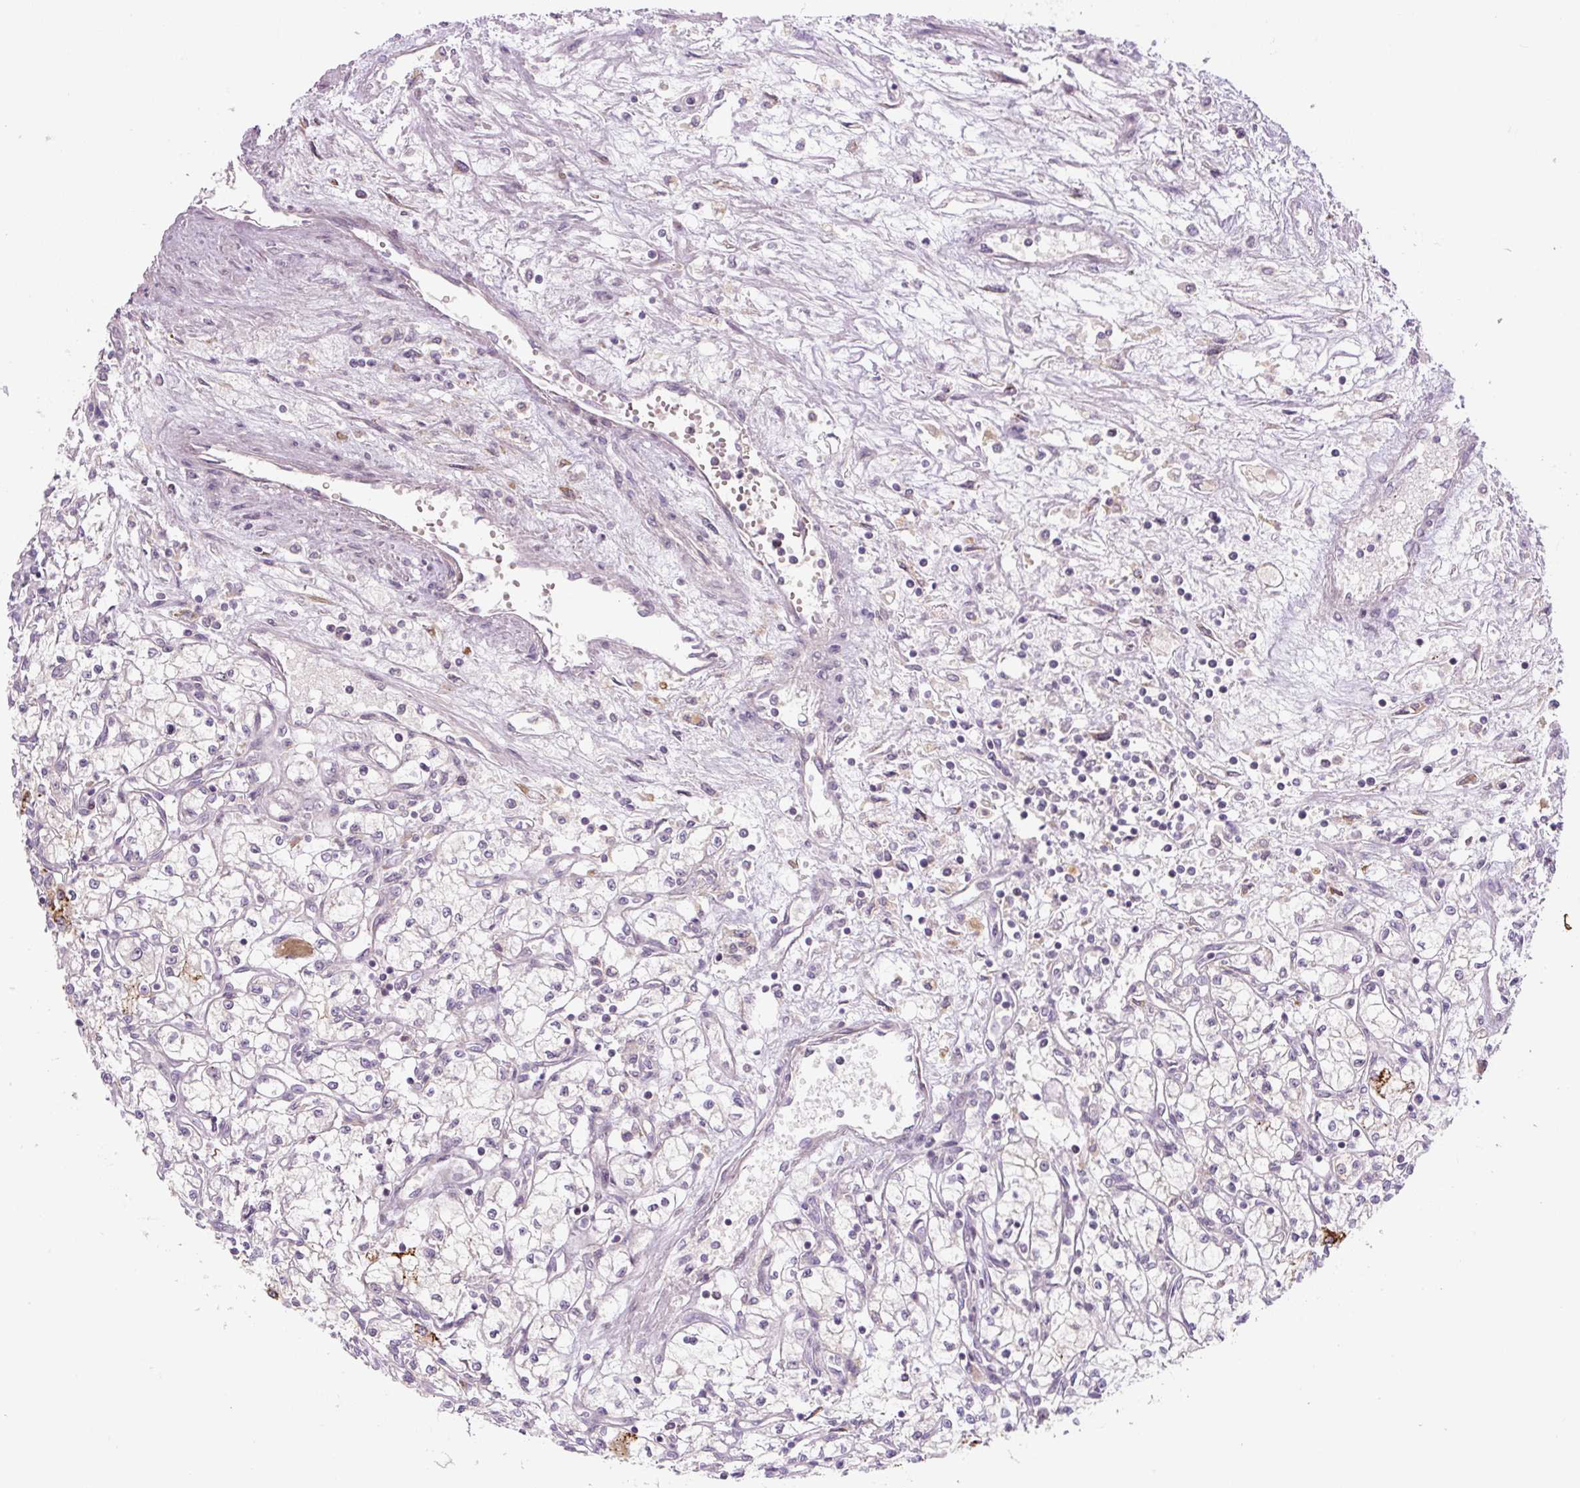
{"staining": {"intensity": "negative", "quantity": "none", "location": "none"}, "tissue": "renal cancer", "cell_type": "Tumor cells", "image_type": "cancer", "snomed": [{"axis": "morphology", "description": "Adenocarcinoma, NOS"}, {"axis": "topography", "description": "Kidney"}], "caption": "A high-resolution histopathology image shows immunohistochemistry staining of adenocarcinoma (renal), which displays no significant positivity in tumor cells.", "gene": "YIF1B", "patient": {"sex": "male", "age": 59}}